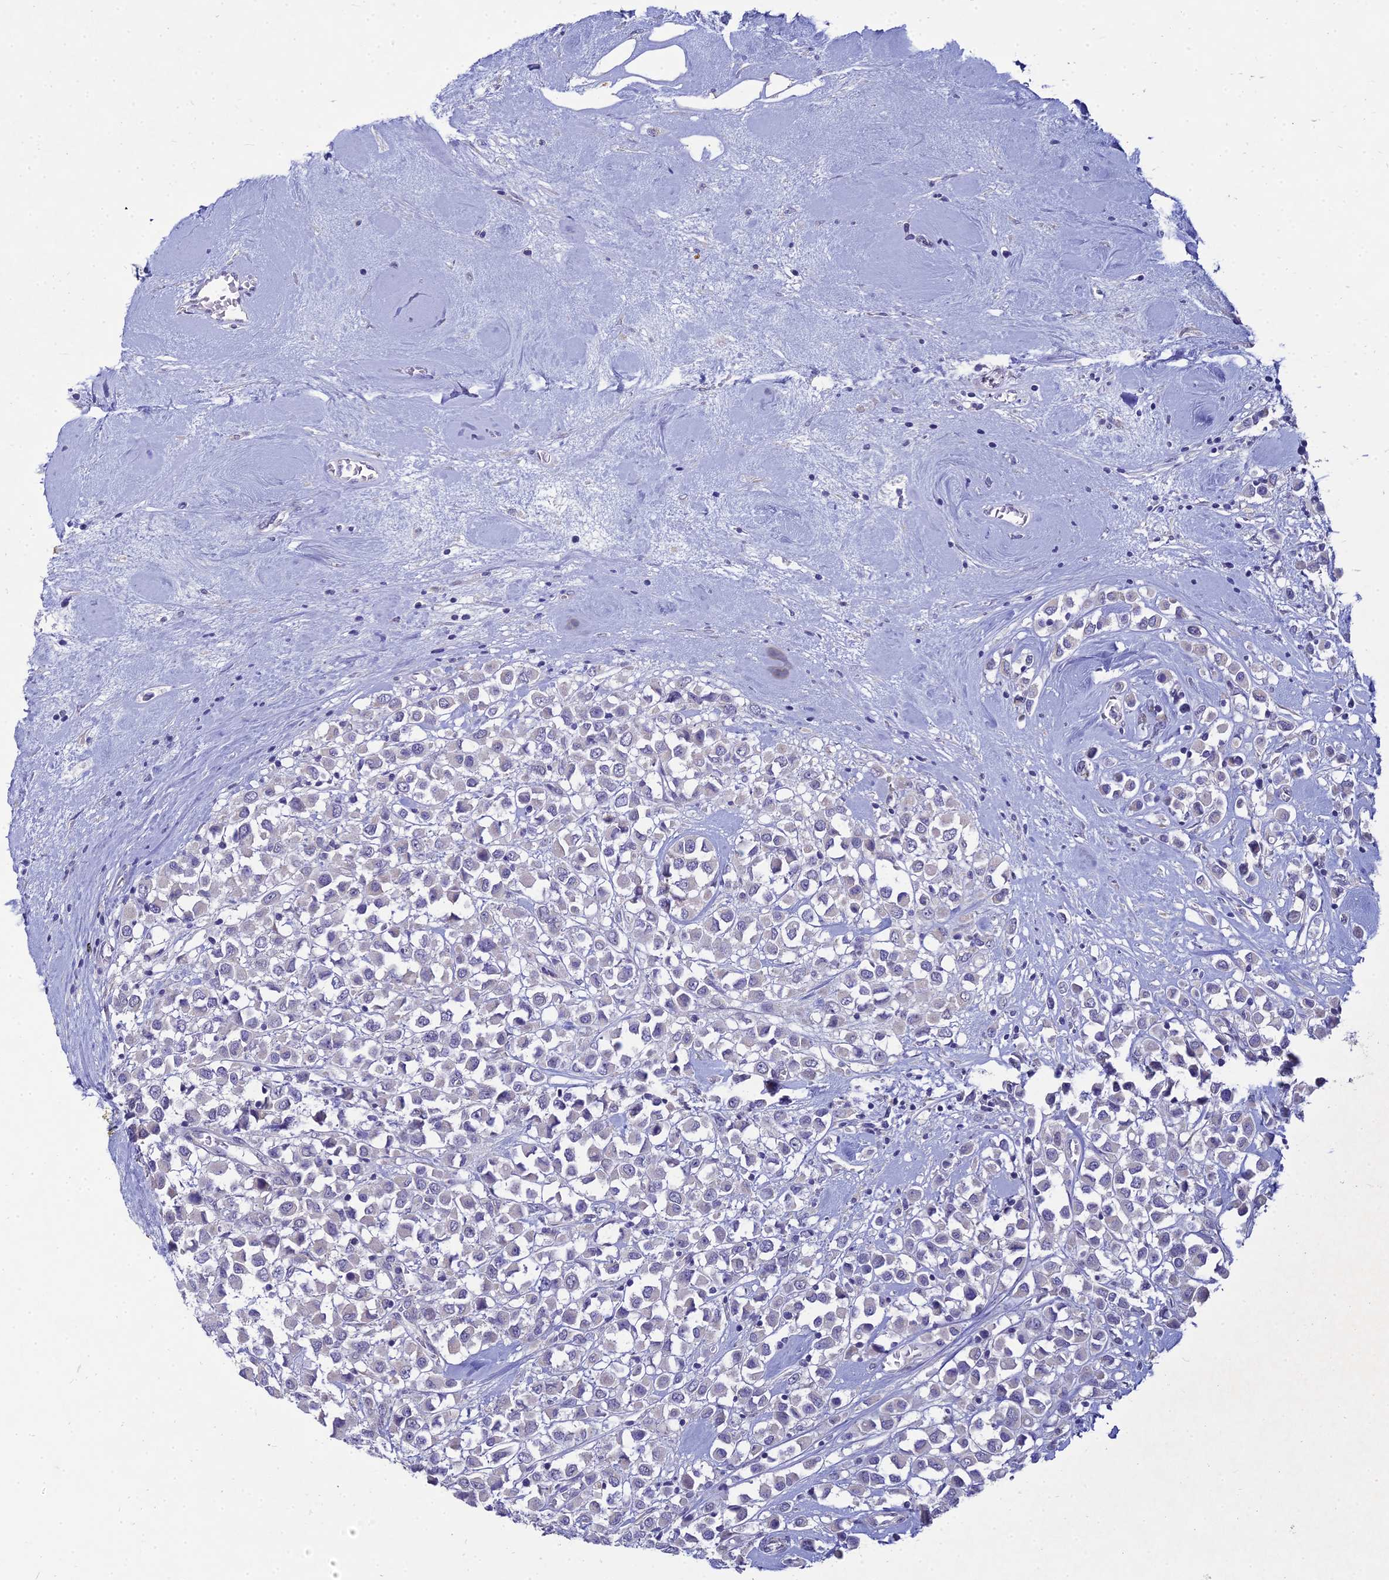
{"staining": {"intensity": "negative", "quantity": "none", "location": "none"}, "tissue": "breast cancer", "cell_type": "Tumor cells", "image_type": "cancer", "snomed": [{"axis": "morphology", "description": "Duct carcinoma"}, {"axis": "topography", "description": "Breast"}], "caption": "This is an IHC image of human breast cancer (intraductal carcinoma). There is no positivity in tumor cells.", "gene": "NPY", "patient": {"sex": "female", "age": 61}}